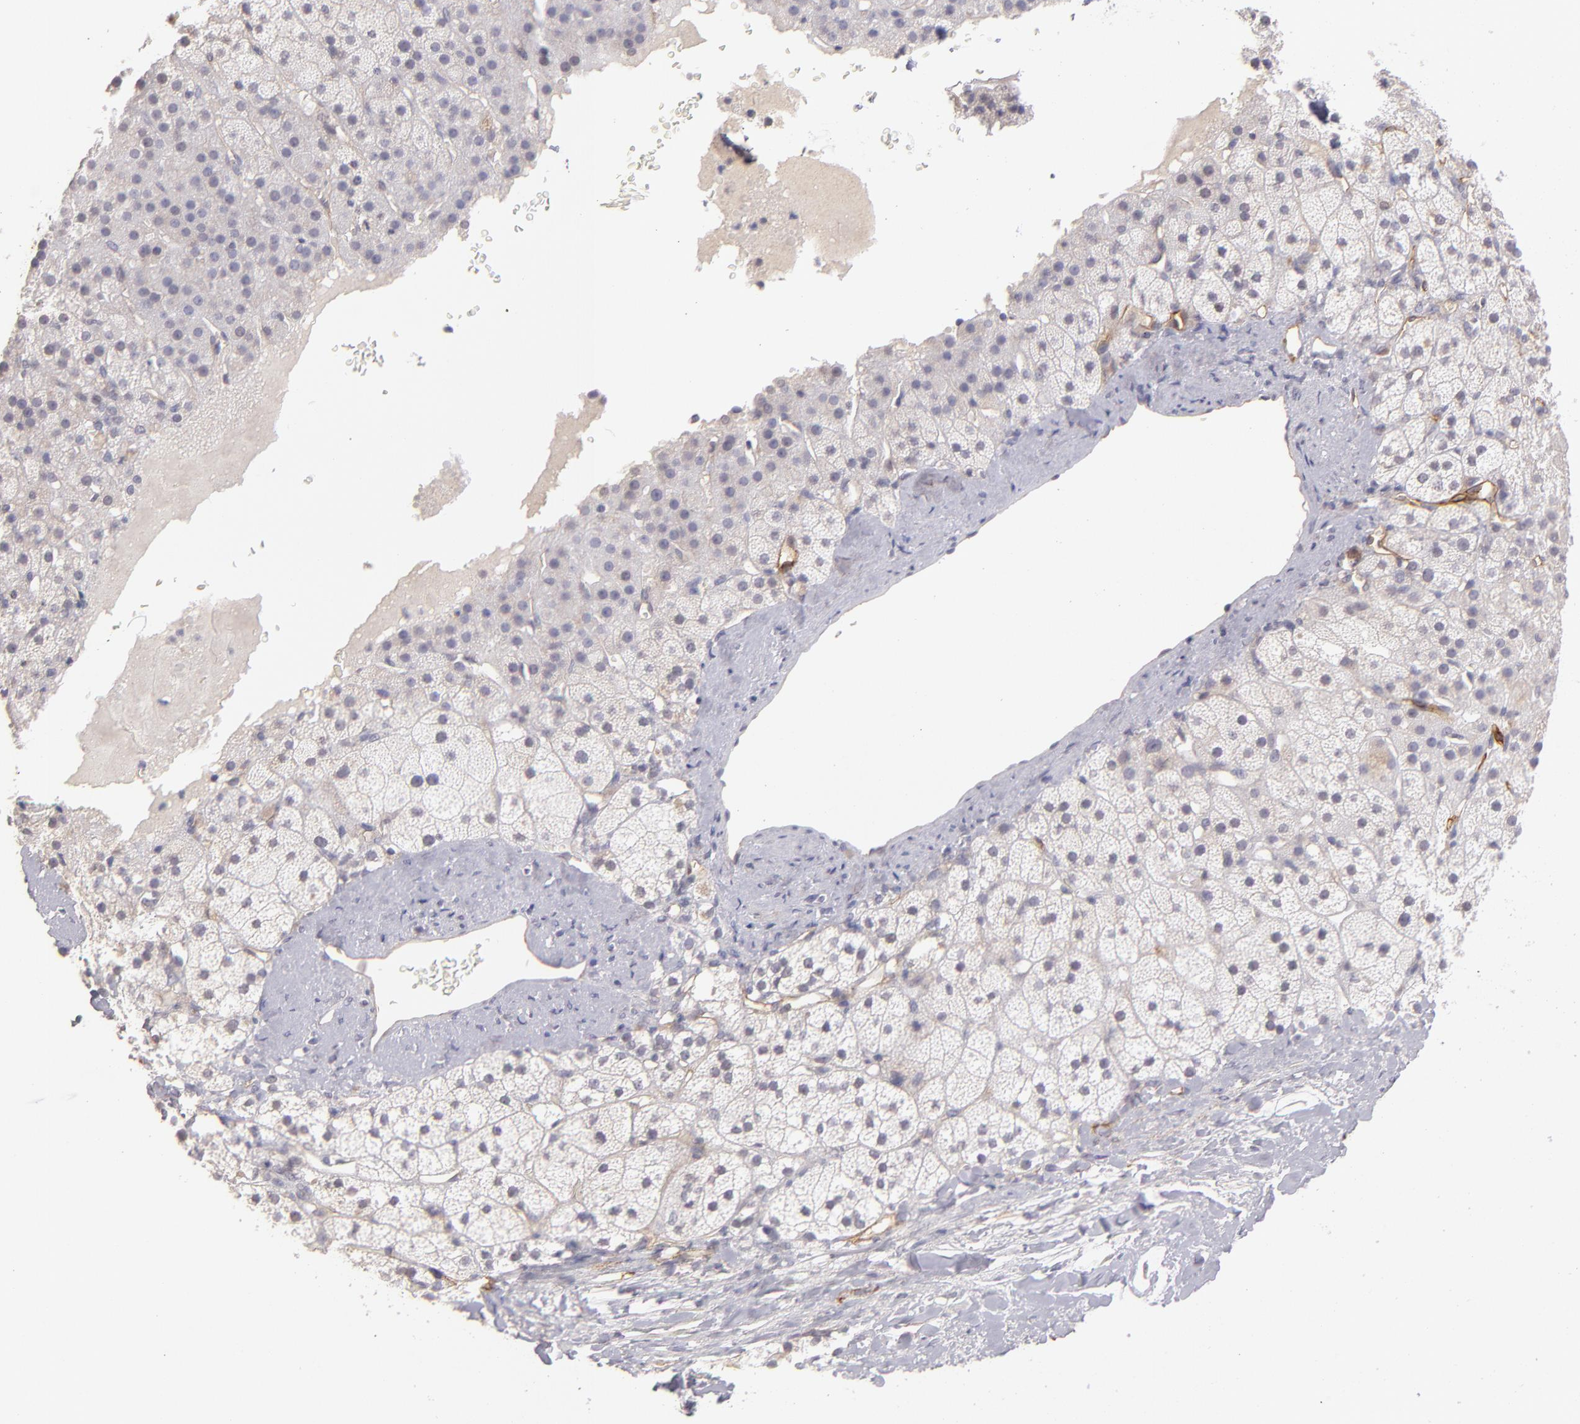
{"staining": {"intensity": "weak", "quantity": "25%-75%", "location": "cytoplasmic/membranous"}, "tissue": "adrenal gland", "cell_type": "Glandular cells", "image_type": "normal", "snomed": [{"axis": "morphology", "description": "Normal tissue, NOS"}, {"axis": "topography", "description": "Adrenal gland"}], "caption": "Adrenal gland stained with immunohistochemistry demonstrates weak cytoplasmic/membranous expression in approximately 25%-75% of glandular cells.", "gene": "THBD", "patient": {"sex": "male", "age": 35}}